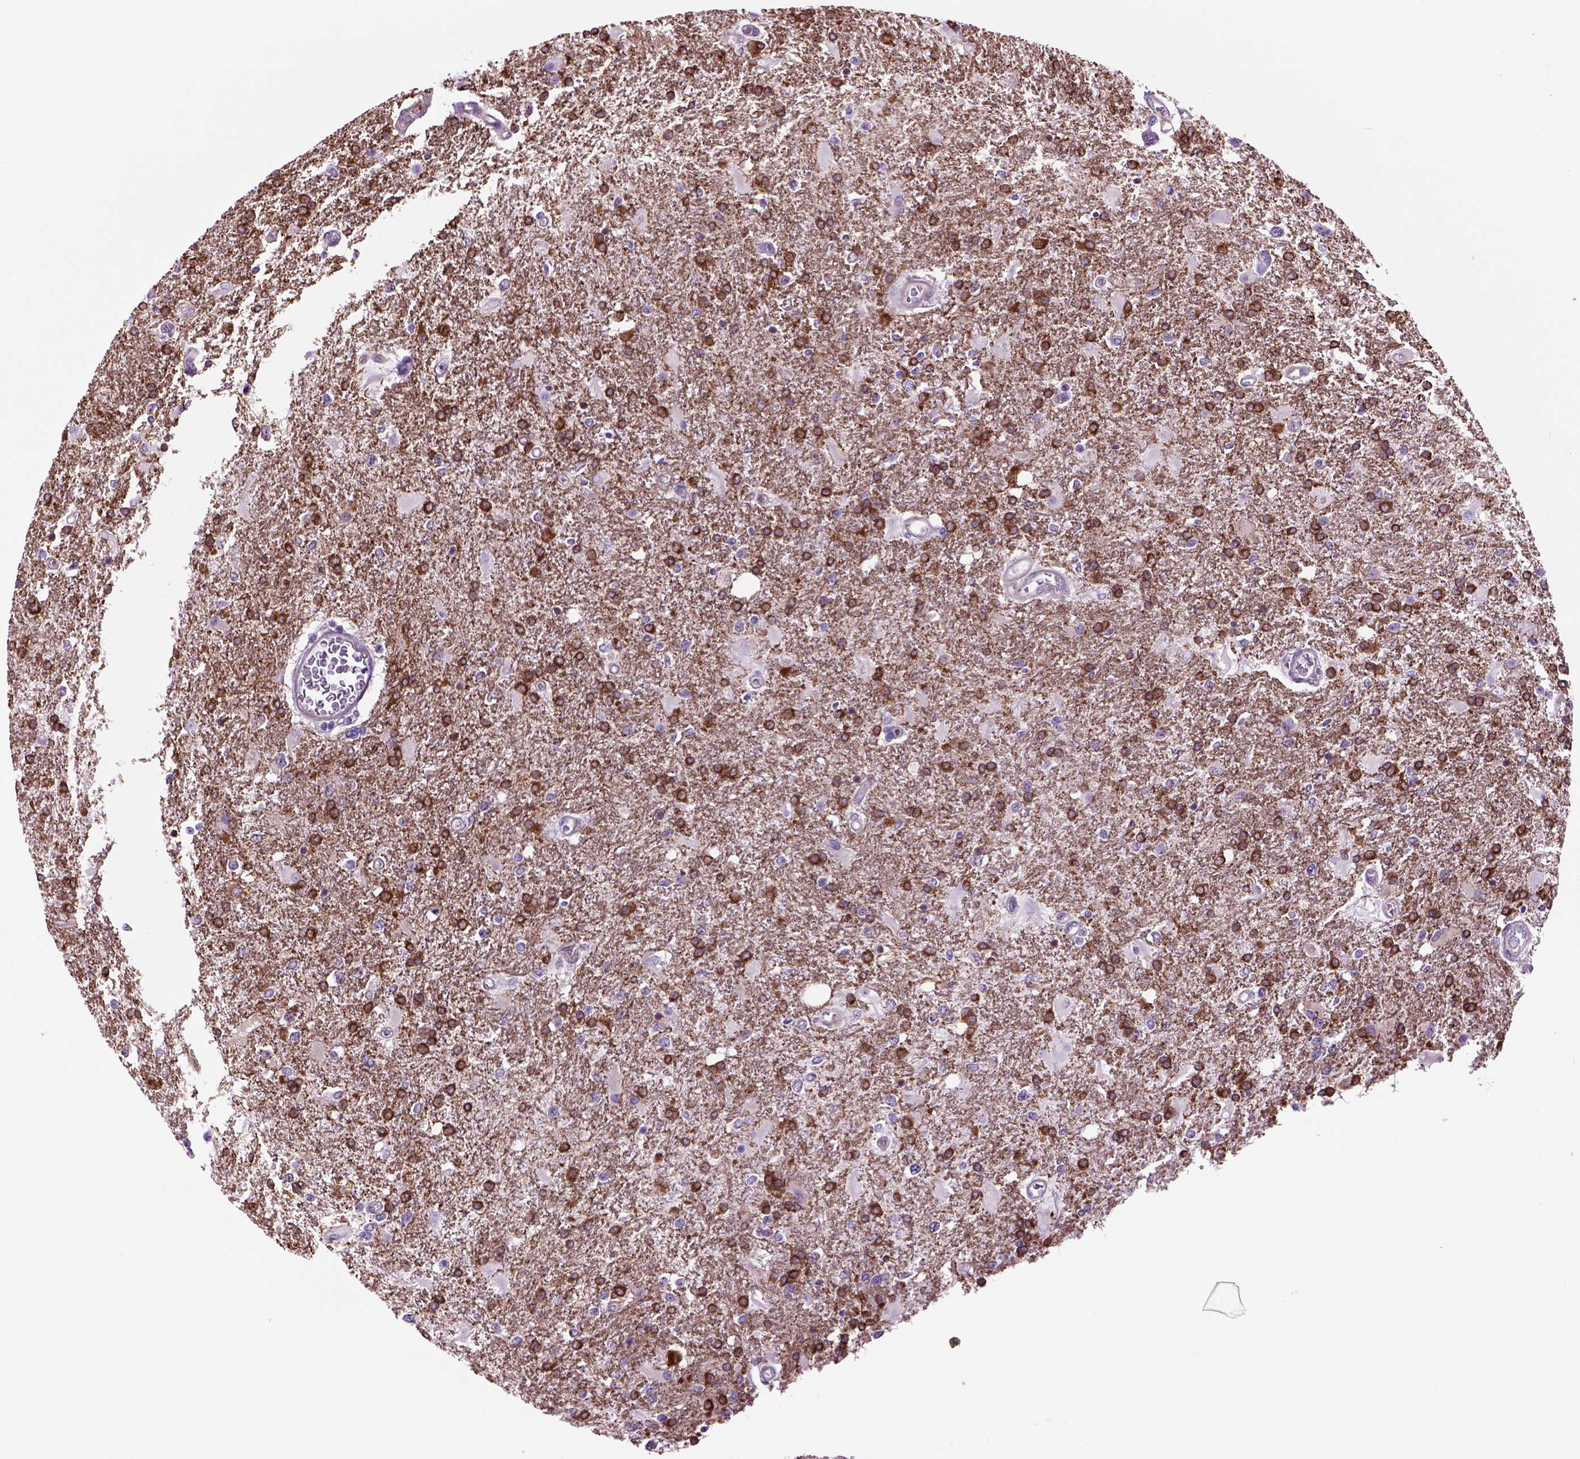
{"staining": {"intensity": "strong", "quantity": ">75%", "location": "cytoplasmic/membranous"}, "tissue": "glioma", "cell_type": "Tumor cells", "image_type": "cancer", "snomed": [{"axis": "morphology", "description": "Glioma, malignant, High grade"}, {"axis": "topography", "description": "Cerebral cortex"}], "caption": "Glioma stained with IHC shows strong cytoplasmic/membranous positivity in about >75% of tumor cells.", "gene": "PIAS3", "patient": {"sex": "male", "age": 79}}